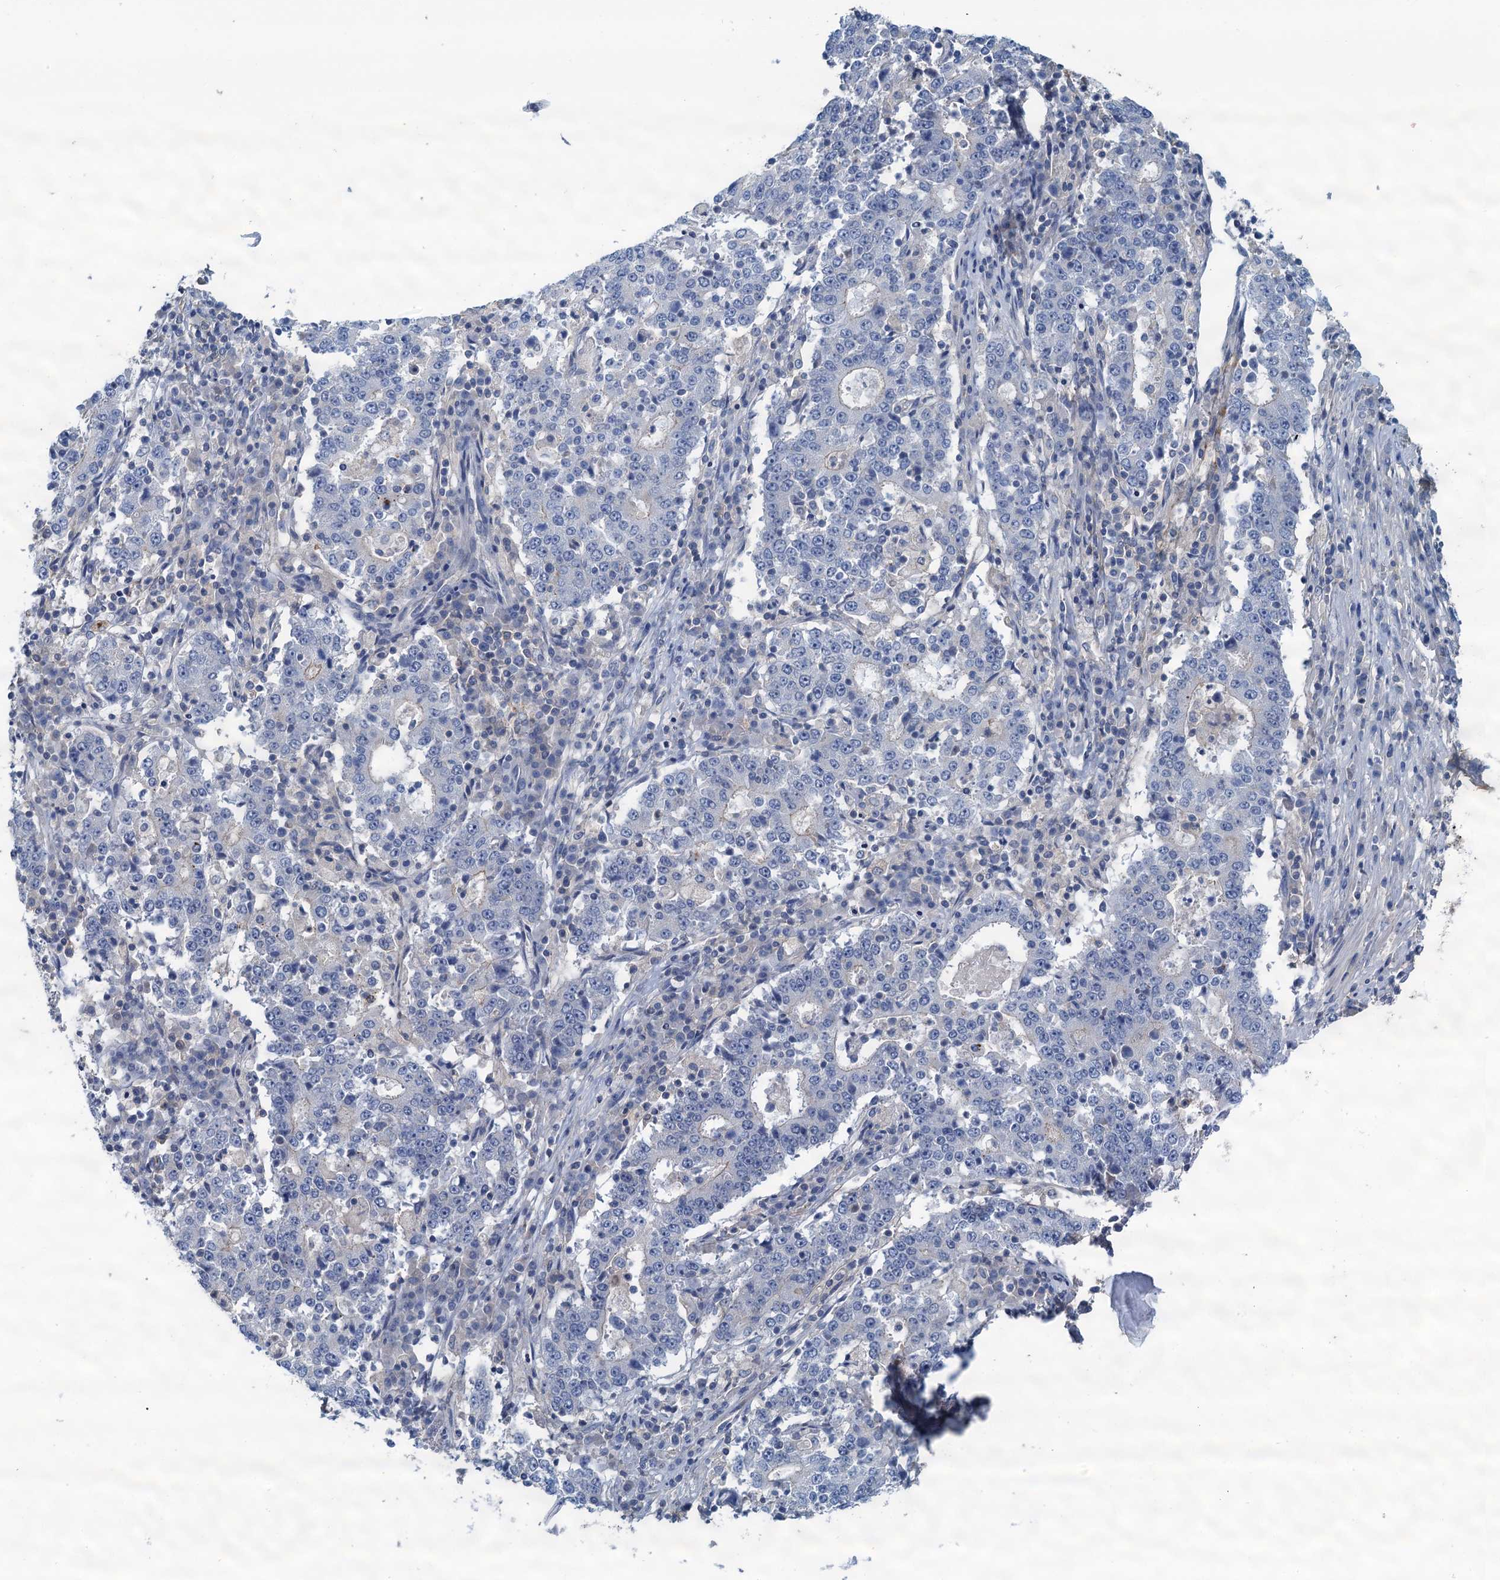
{"staining": {"intensity": "negative", "quantity": "none", "location": "none"}, "tissue": "stomach cancer", "cell_type": "Tumor cells", "image_type": "cancer", "snomed": [{"axis": "morphology", "description": "Adenocarcinoma, NOS"}, {"axis": "topography", "description": "Stomach"}], "caption": "Micrograph shows no significant protein staining in tumor cells of adenocarcinoma (stomach). The staining is performed using DAB brown chromogen with nuclei counter-stained in using hematoxylin.", "gene": "THAP10", "patient": {"sex": "male", "age": 59}}